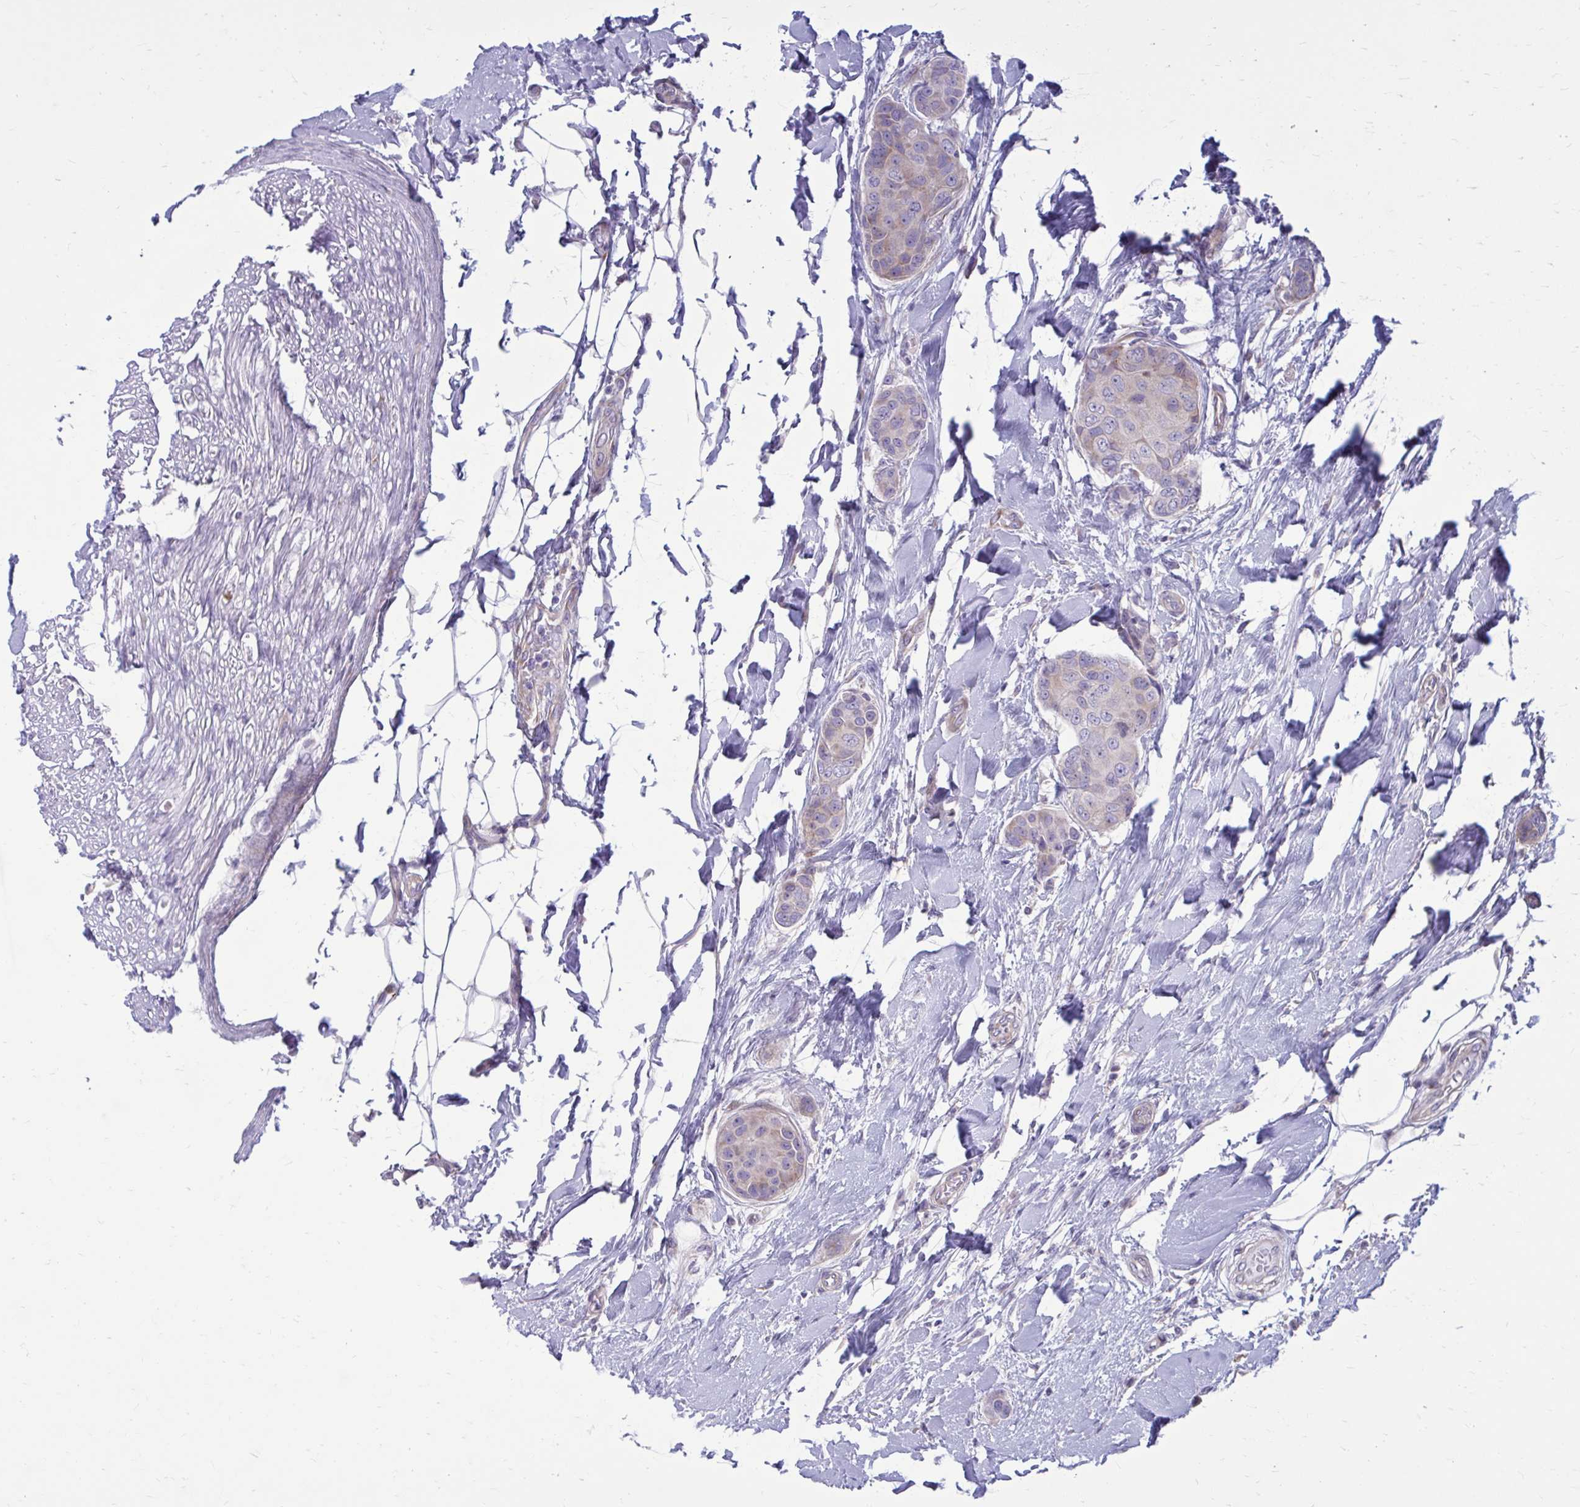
{"staining": {"intensity": "weak", "quantity": "<25%", "location": "cytoplasmic/membranous"}, "tissue": "breast cancer", "cell_type": "Tumor cells", "image_type": "cancer", "snomed": [{"axis": "morphology", "description": "Duct carcinoma"}, {"axis": "topography", "description": "Breast"}, {"axis": "topography", "description": "Lymph node"}], "caption": "Breast cancer (invasive ductal carcinoma) was stained to show a protein in brown. There is no significant expression in tumor cells. The staining was performed using DAB (3,3'-diaminobenzidine) to visualize the protein expression in brown, while the nuclei were stained in blue with hematoxylin (Magnification: 20x).", "gene": "GIGYF2", "patient": {"sex": "female", "age": 80}}